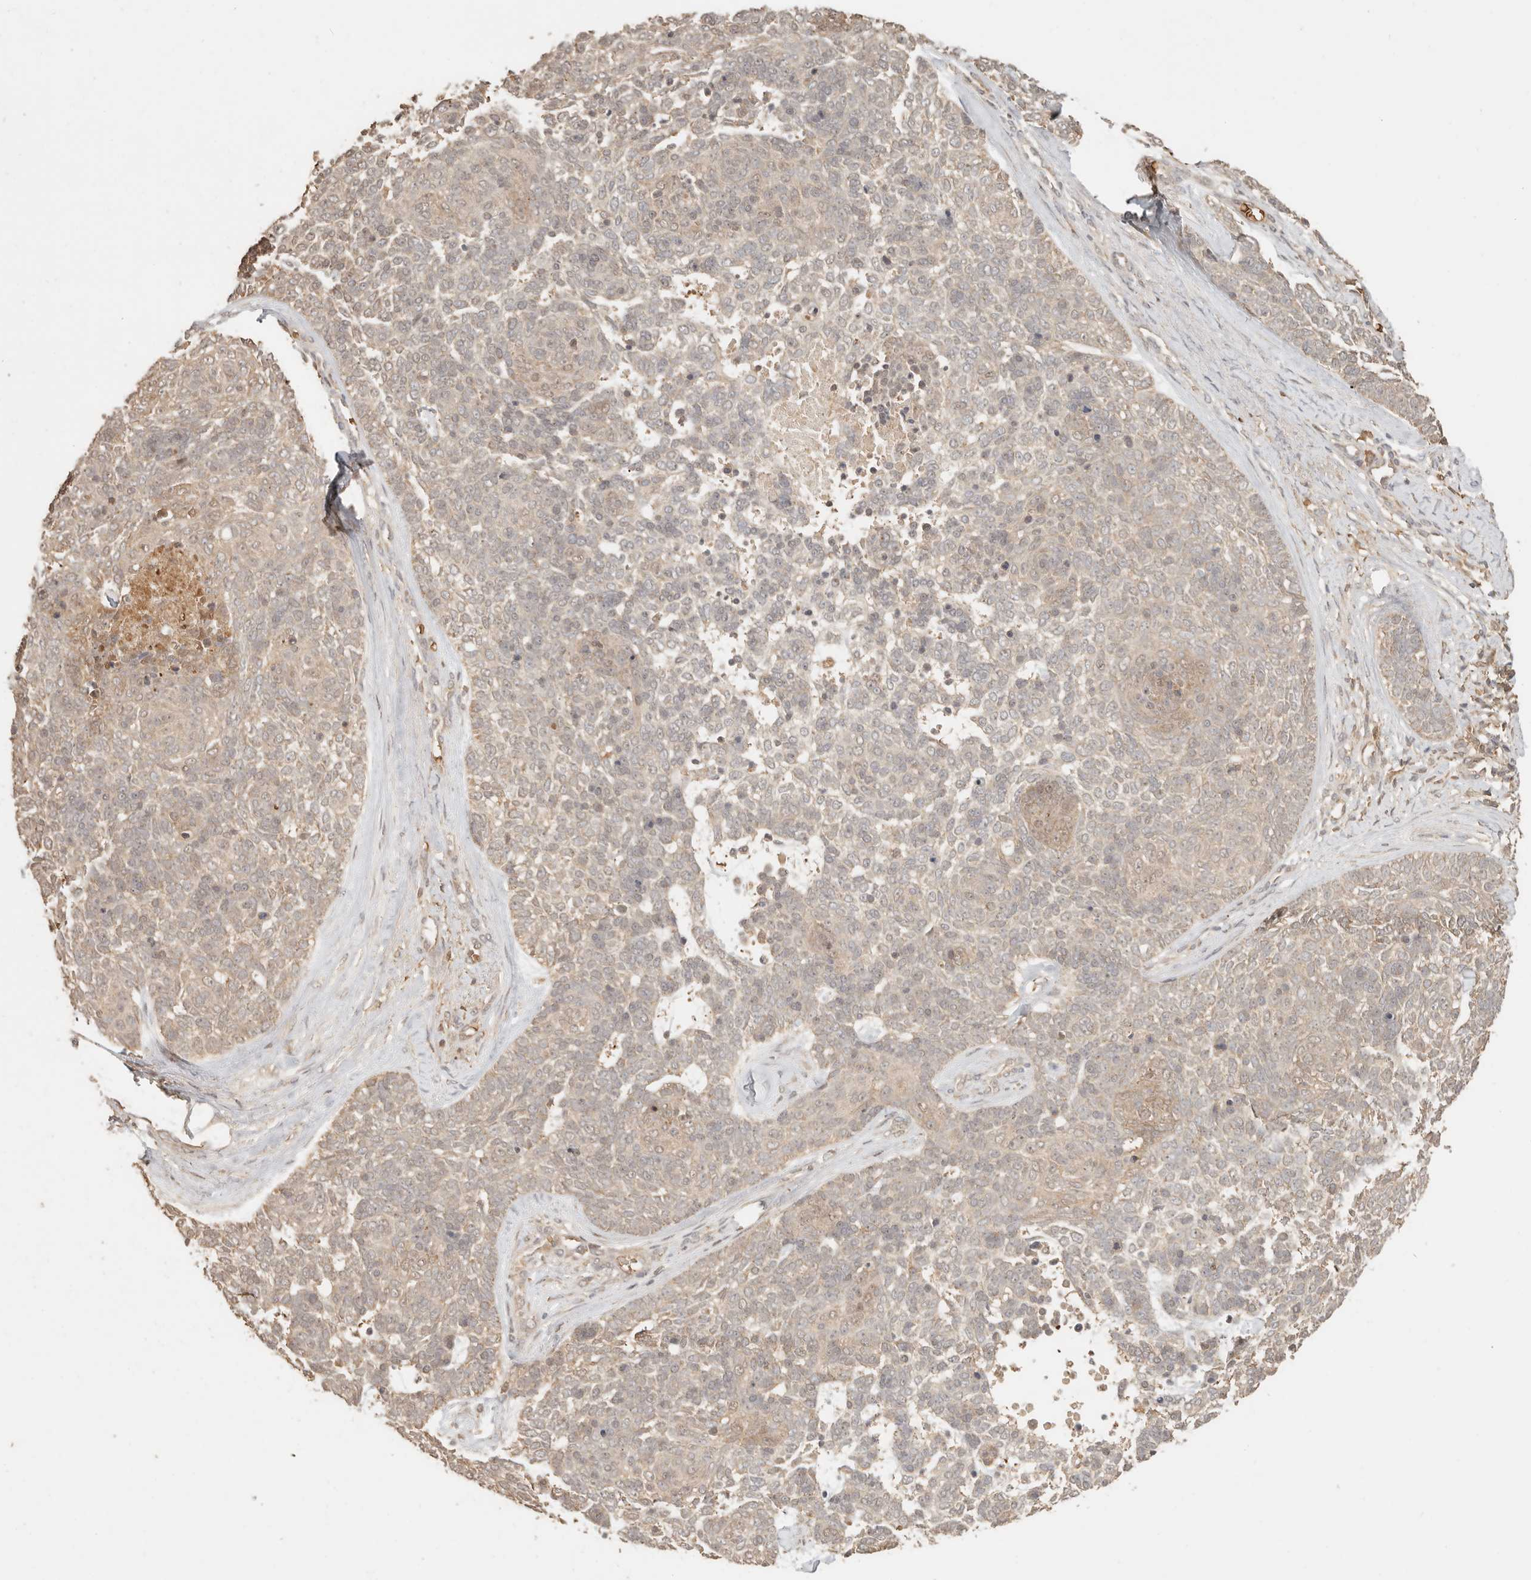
{"staining": {"intensity": "negative", "quantity": "none", "location": "none"}, "tissue": "skin cancer", "cell_type": "Tumor cells", "image_type": "cancer", "snomed": [{"axis": "morphology", "description": "Basal cell carcinoma"}, {"axis": "topography", "description": "Skin"}], "caption": "DAB (3,3'-diaminobenzidine) immunohistochemical staining of skin cancer displays no significant positivity in tumor cells.", "gene": "INTS11", "patient": {"sex": "female", "age": 81}}